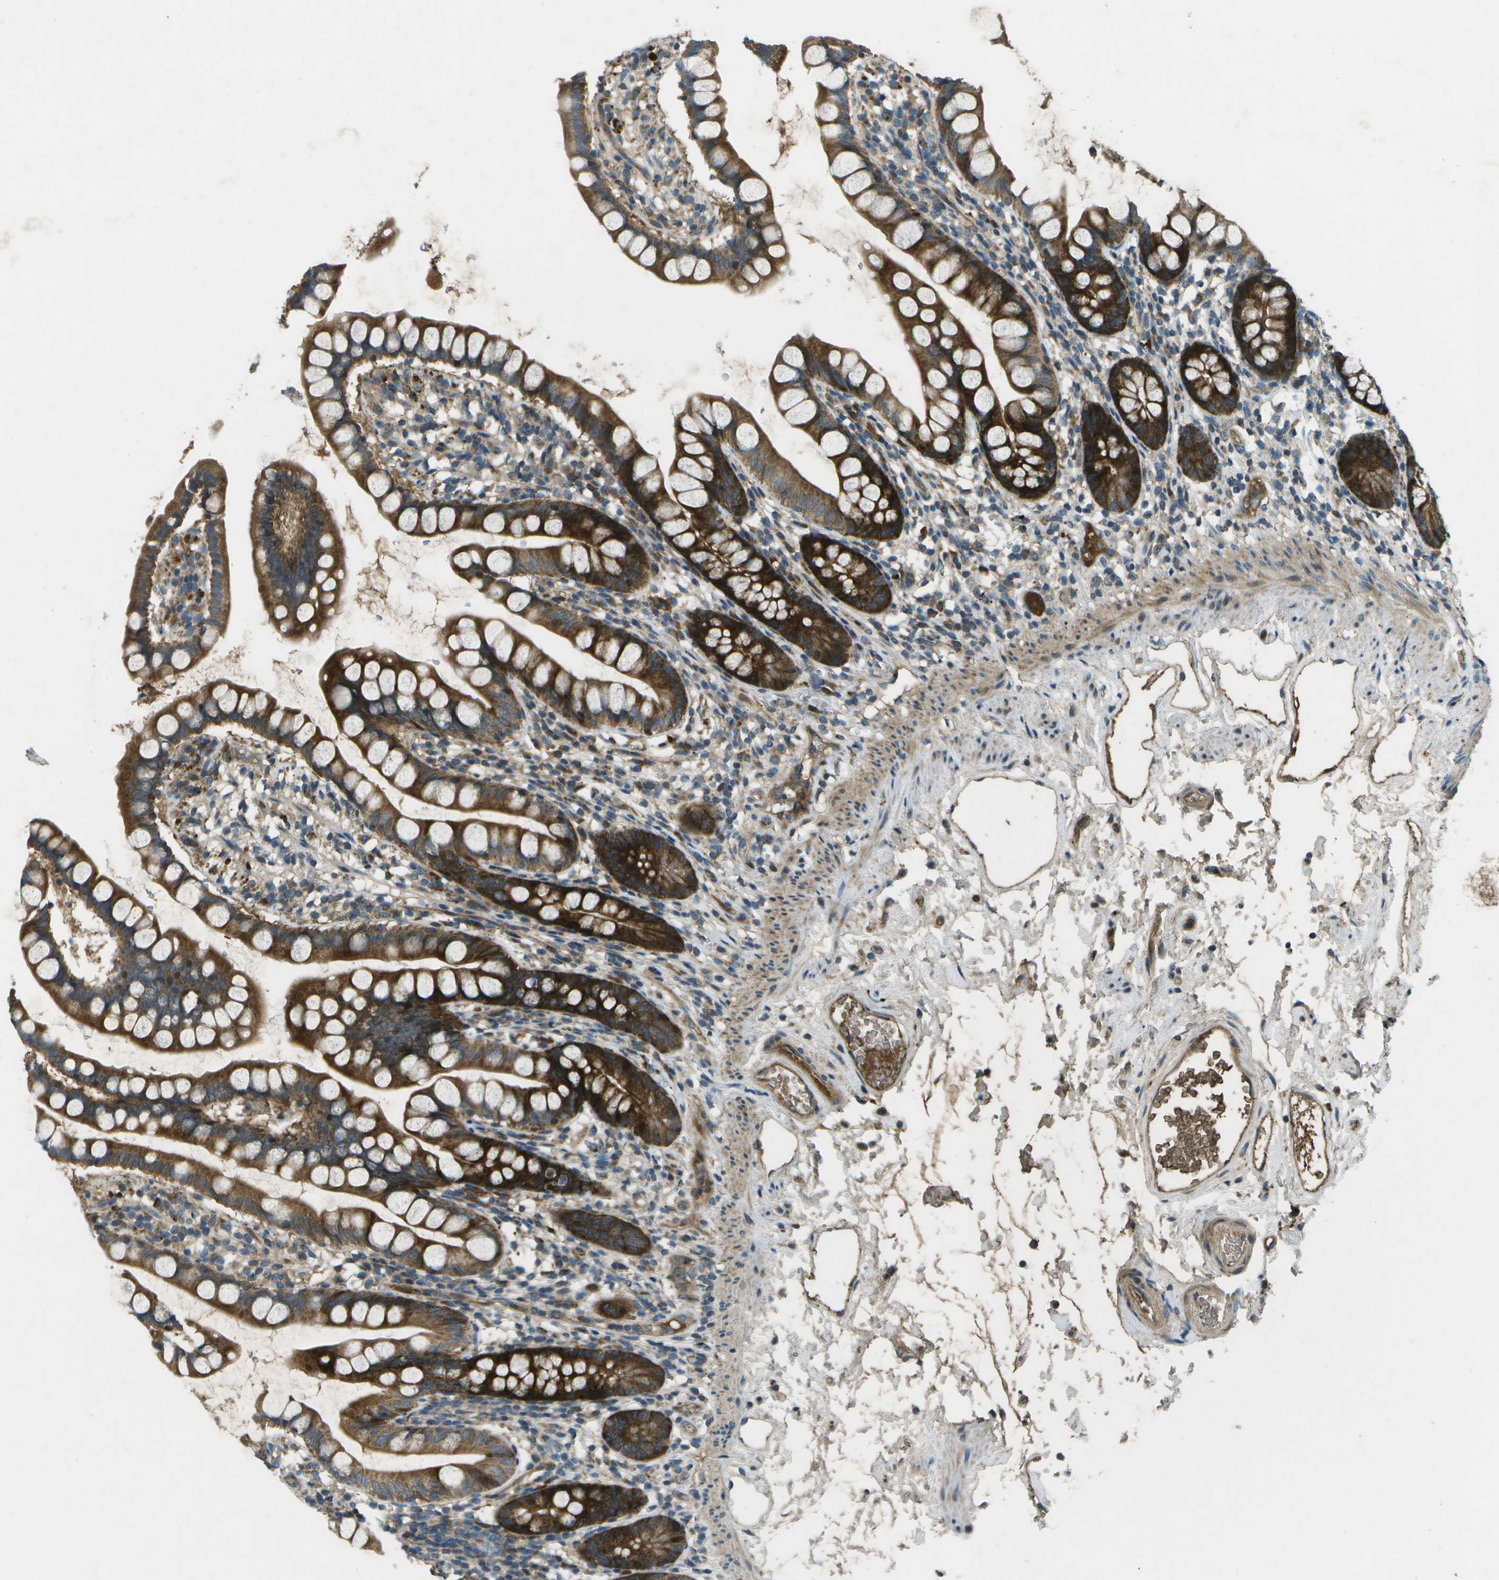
{"staining": {"intensity": "strong", "quantity": ">75%", "location": "cytoplasmic/membranous"}, "tissue": "small intestine", "cell_type": "Glandular cells", "image_type": "normal", "snomed": [{"axis": "morphology", "description": "Normal tissue, NOS"}, {"axis": "topography", "description": "Small intestine"}], "caption": "Strong cytoplasmic/membranous positivity for a protein is present in approximately >75% of glandular cells of unremarkable small intestine using immunohistochemistry (IHC).", "gene": "PXYLP1", "patient": {"sex": "female", "age": 84}}